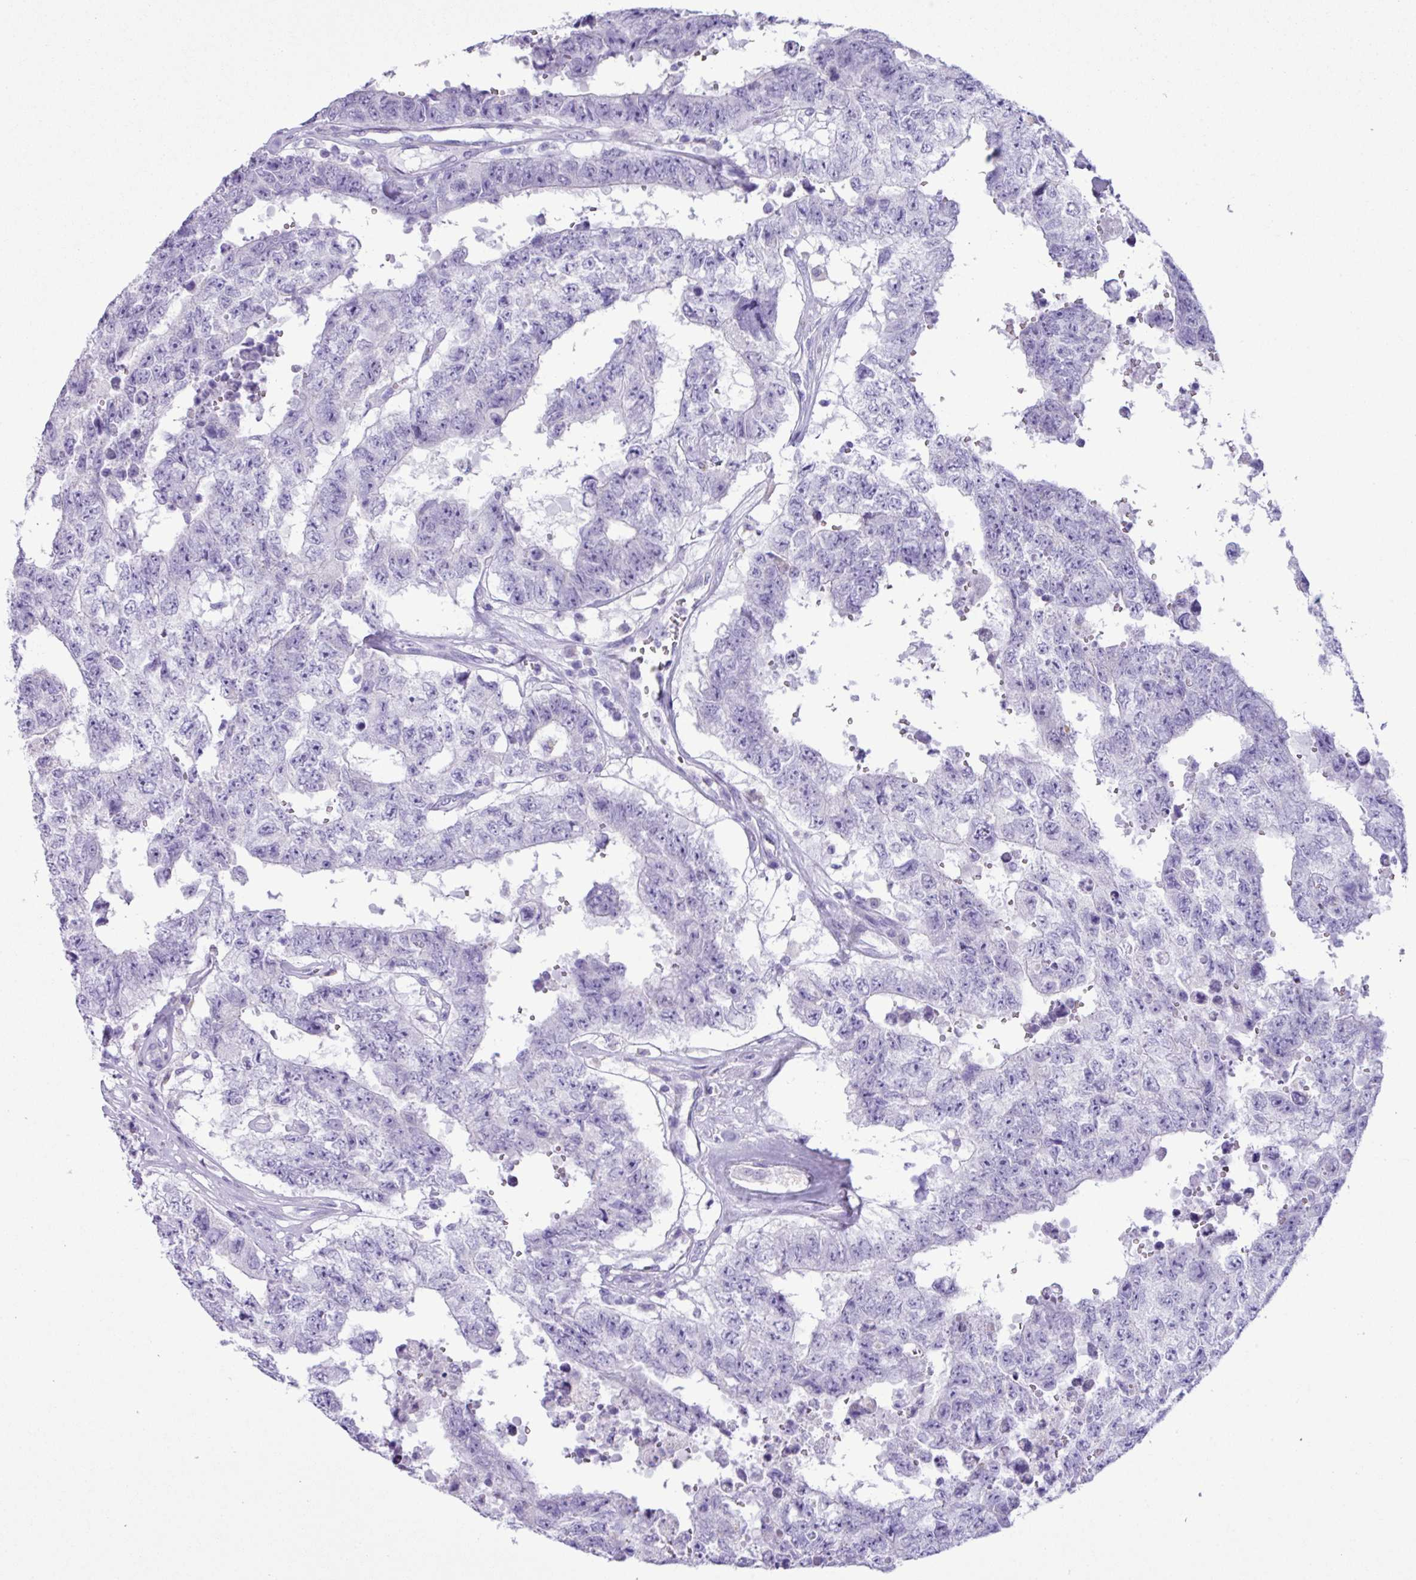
{"staining": {"intensity": "negative", "quantity": "none", "location": "none"}, "tissue": "testis cancer", "cell_type": "Tumor cells", "image_type": "cancer", "snomed": [{"axis": "morphology", "description": "Normal tissue, NOS"}, {"axis": "morphology", "description": "Carcinoma, Embryonal, NOS"}, {"axis": "topography", "description": "Testis"}, {"axis": "topography", "description": "Epididymis"}], "caption": "This is an immunohistochemistry (IHC) micrograph of human testis cancer (embryonal carcinoma). There is no staining in tumor cells.", "gene": "AGO3", "patient": {"sex": "male", "age": 25}}